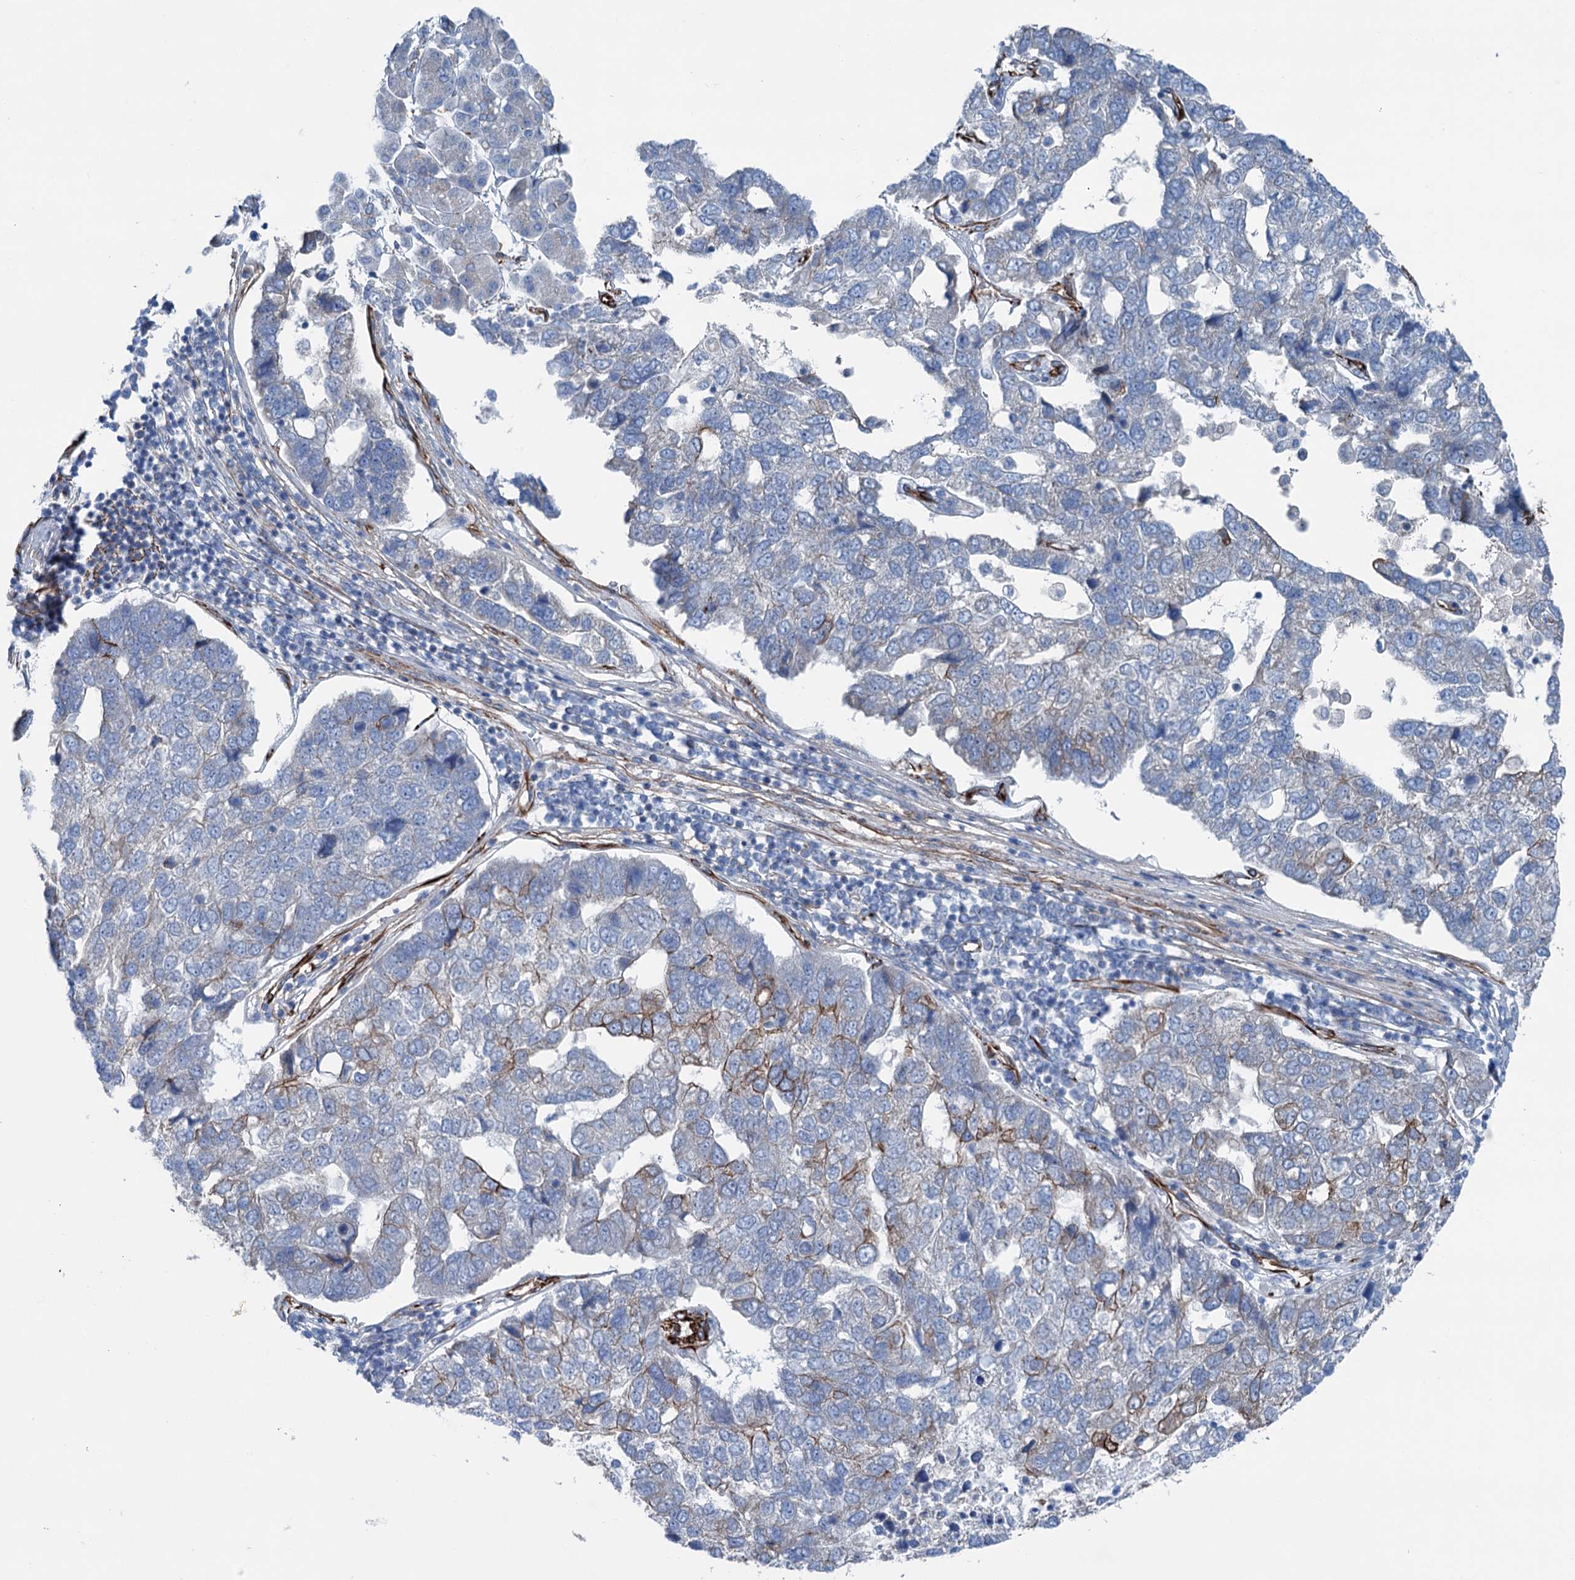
{"staining": {"intensity": "weak", "quantity": "<25%", "location": "cytoplasmic/membranous"}, "tissue": "pancreatic cancer", "cell_type": "Tumor cells", "image_type": "cancer", "snomed": [{"axis": "morphology", "description": "Adenocarcinoma, NOS"}, {"axis": "topography", "description": "Pancreas"}], "caption": "This is an immunohistochemistry (IHC) histopathology image of pancreatic adenocarcinoma. There is no expression in tumor cells.", "gene": "CALCOCO1", "patient": {"sex": "female", "age": 61}}